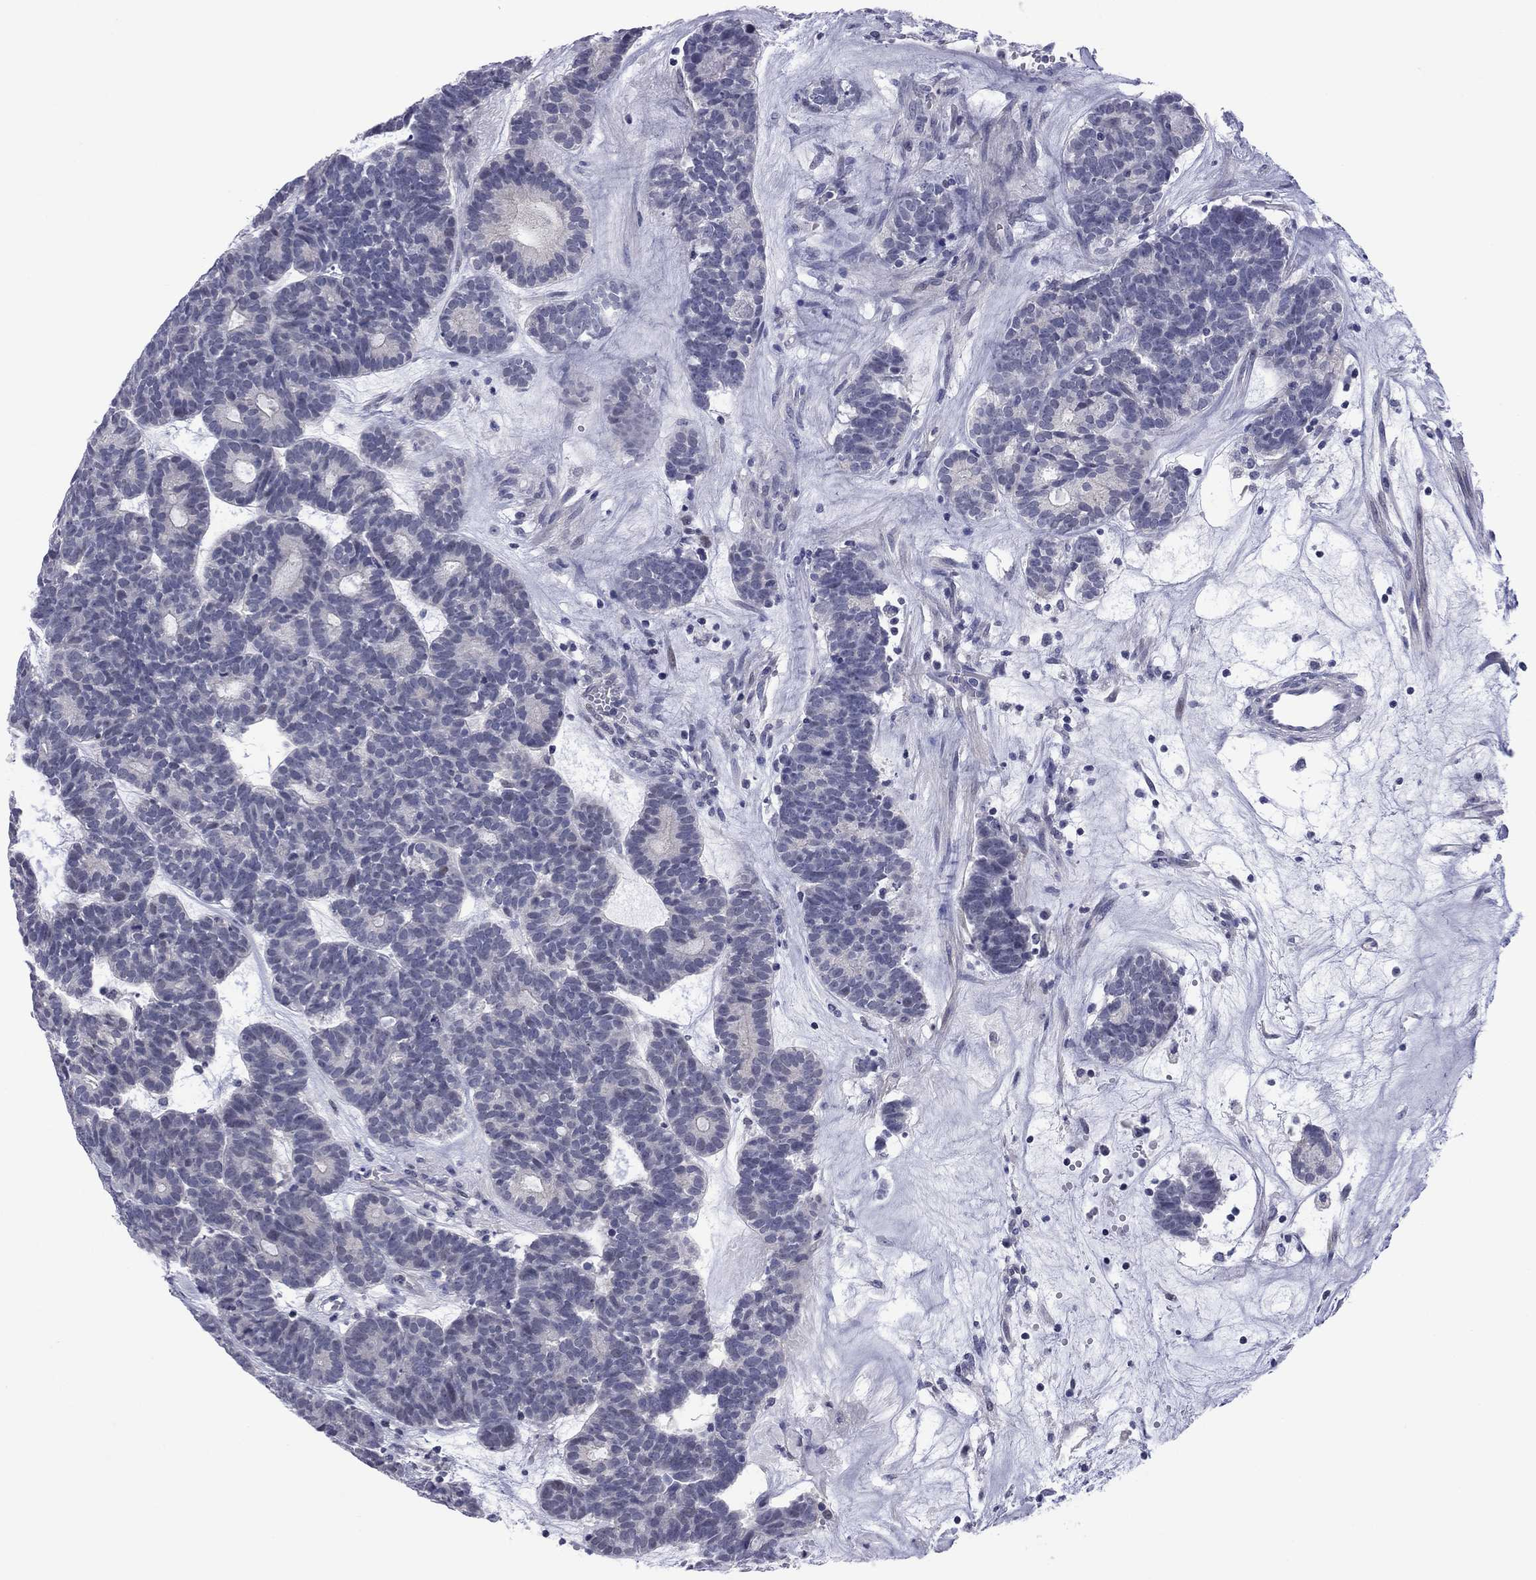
{"staining": {"intensity": "negative", "quantity": "none", "location": "none"}, "tissue": "head and neck cancer", "cell_type": "Tumor cells", "image_type": "cancer", "snomed": [{"axis": "morphology", "description": "Adenocarcinoma, NOS"}, {"axis": "topography", "description": "Head-Neck"}], "caption": "Photomicrograph shows no significant protein positivity in tumor cells of head and neck cancer.", "gene": "POU5F2", "patient": {"sex": "female", "age": 81}}